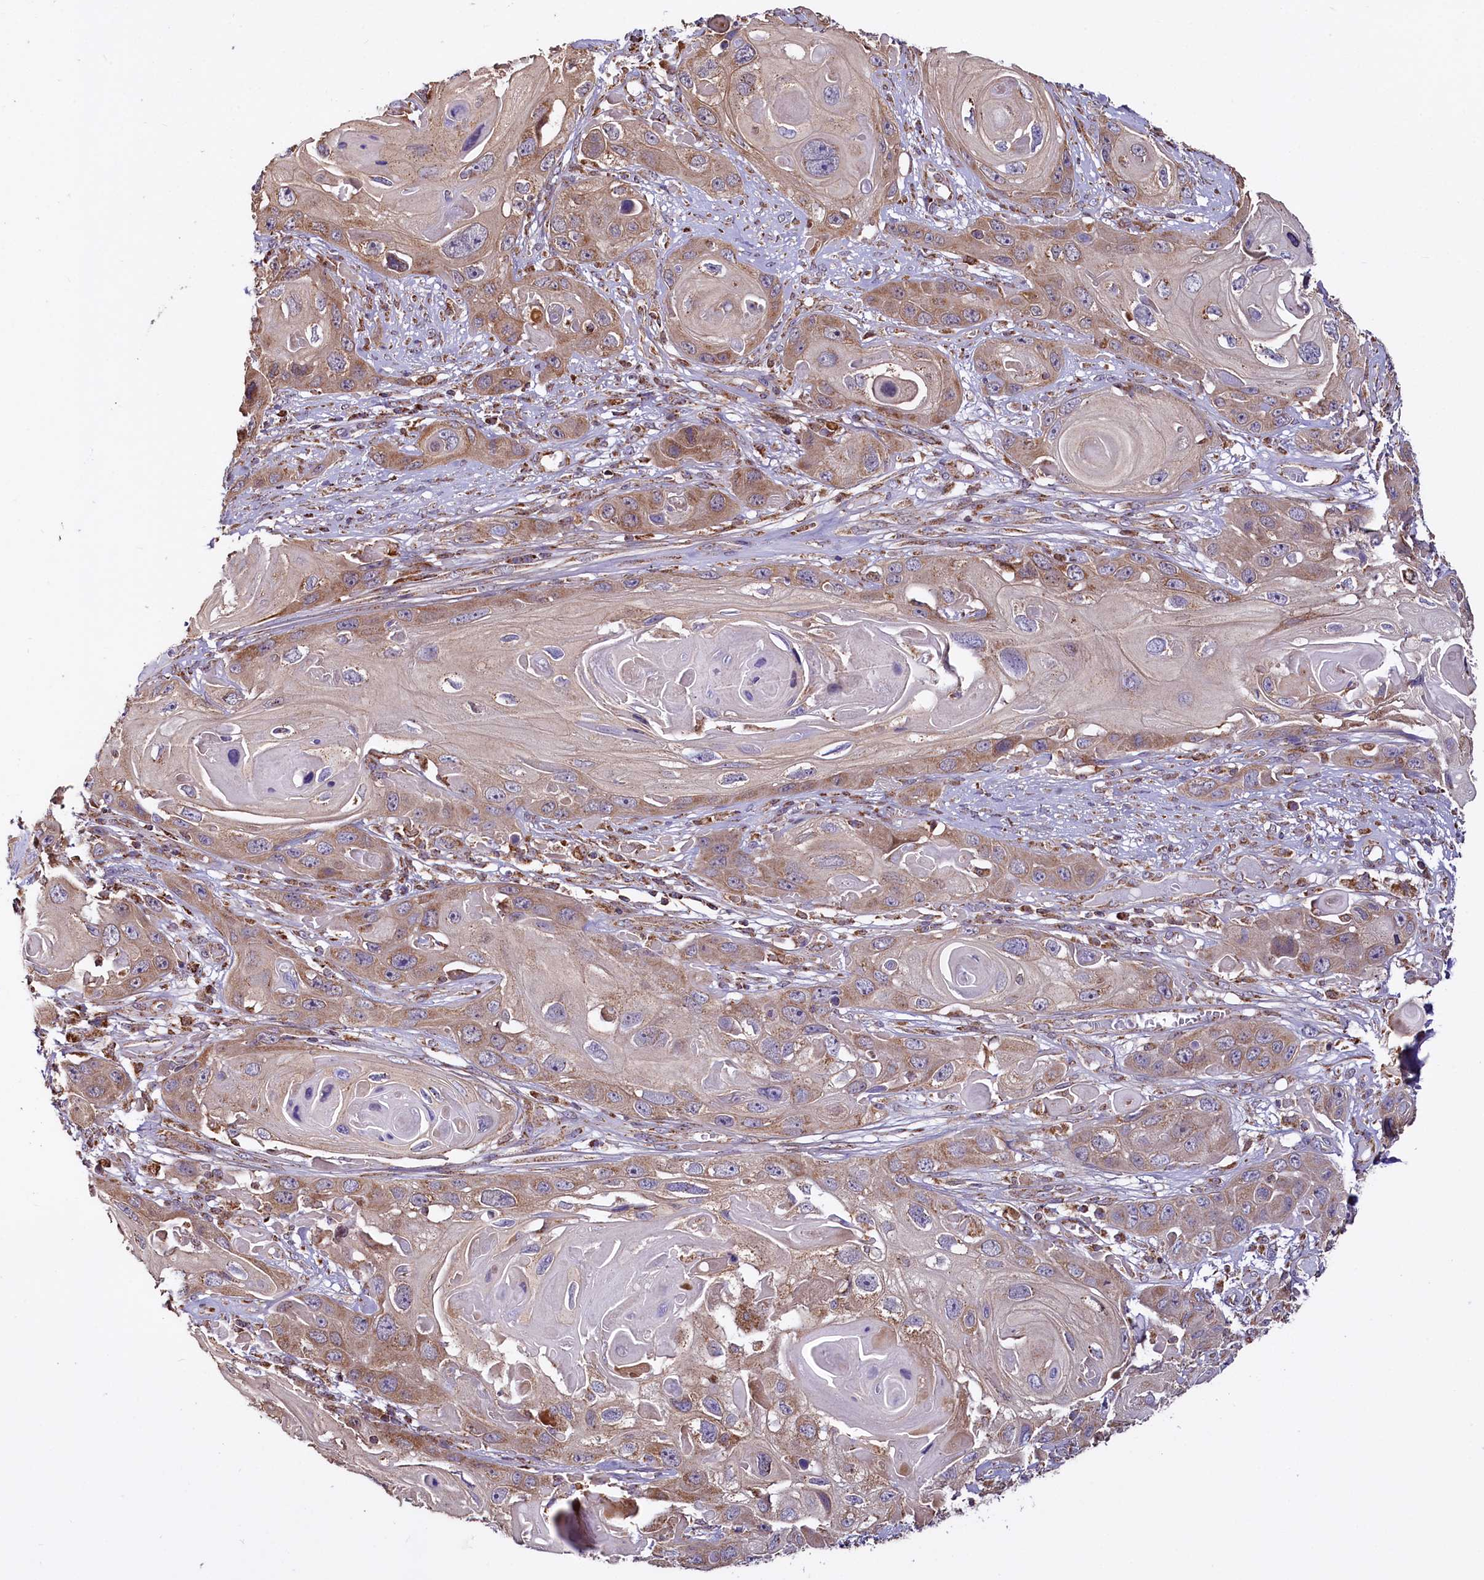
{"staining": {"intensity": "moderate", "quantity": "<25%", "location": "cytoplasmic/membranous"}, "tissue": "skin cancer", "cell_type": "Tumor cells", "image_type": "cancer", "snomed": [{"axis": "morphology", "description": "Squamous cell carcinoma, NOS"}, {"axis": "topography", "description": "Skin"}], "caption": "Tumor cells reveal low levels of moderate cytoplasmic/membranous expression in about <25% of cells in skin cancer.", "gene": "NUDT15", "patient": {"sex": "male", "age": 55}}